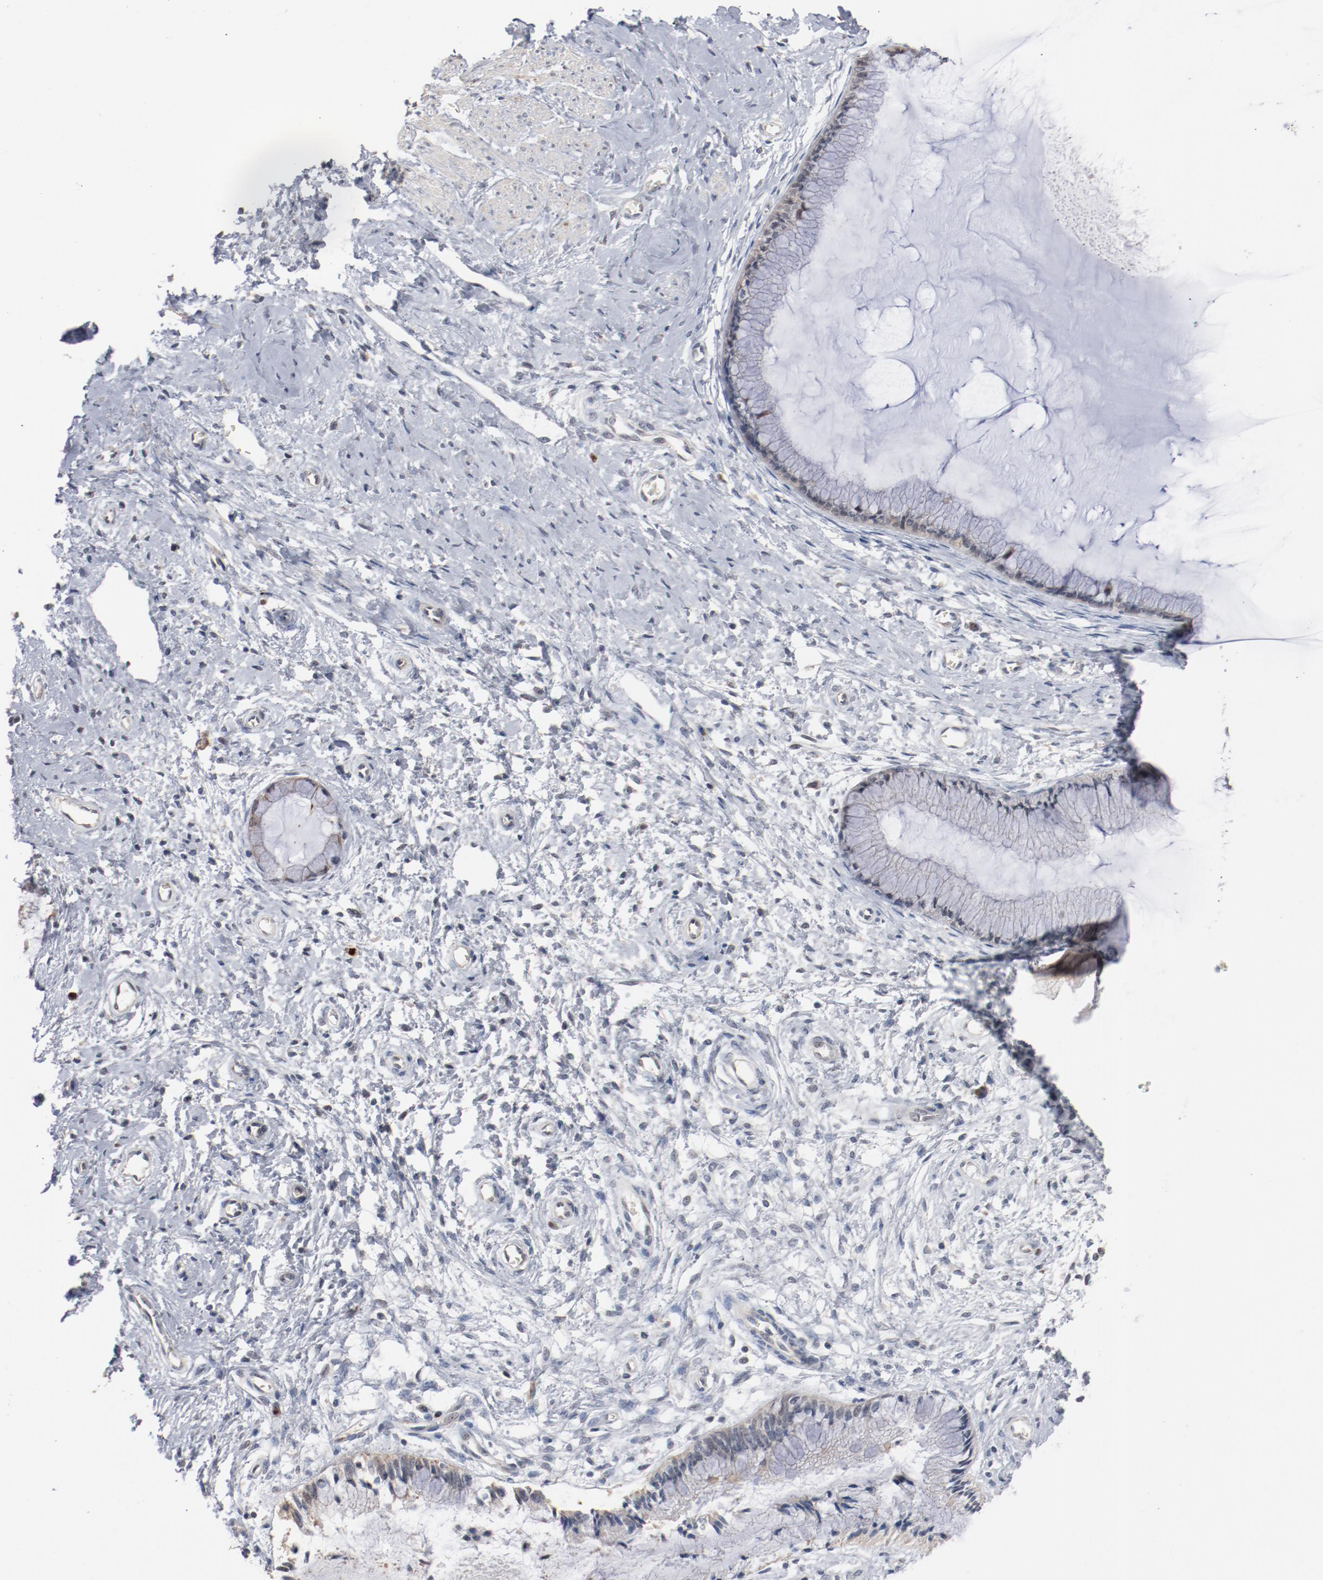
{"staining": {"intensity": "negative", "quantity": "none", "location": "none"}, "tissue": "cervix", "cell_type": "Glandular cells", "image_type": "normal", "snomed": [{"axis": "morphology", "description": "Normal tissue, NOS"}, {"axis": "topography", "description": "Cervix"}], "caption": "Glandular cells are negative for brown protein staining in benign cervix. (IHC, brightfield microscopy, high magnification).", "gene": "ERICH1", "patient": {"sex": "female", "age": 27}}